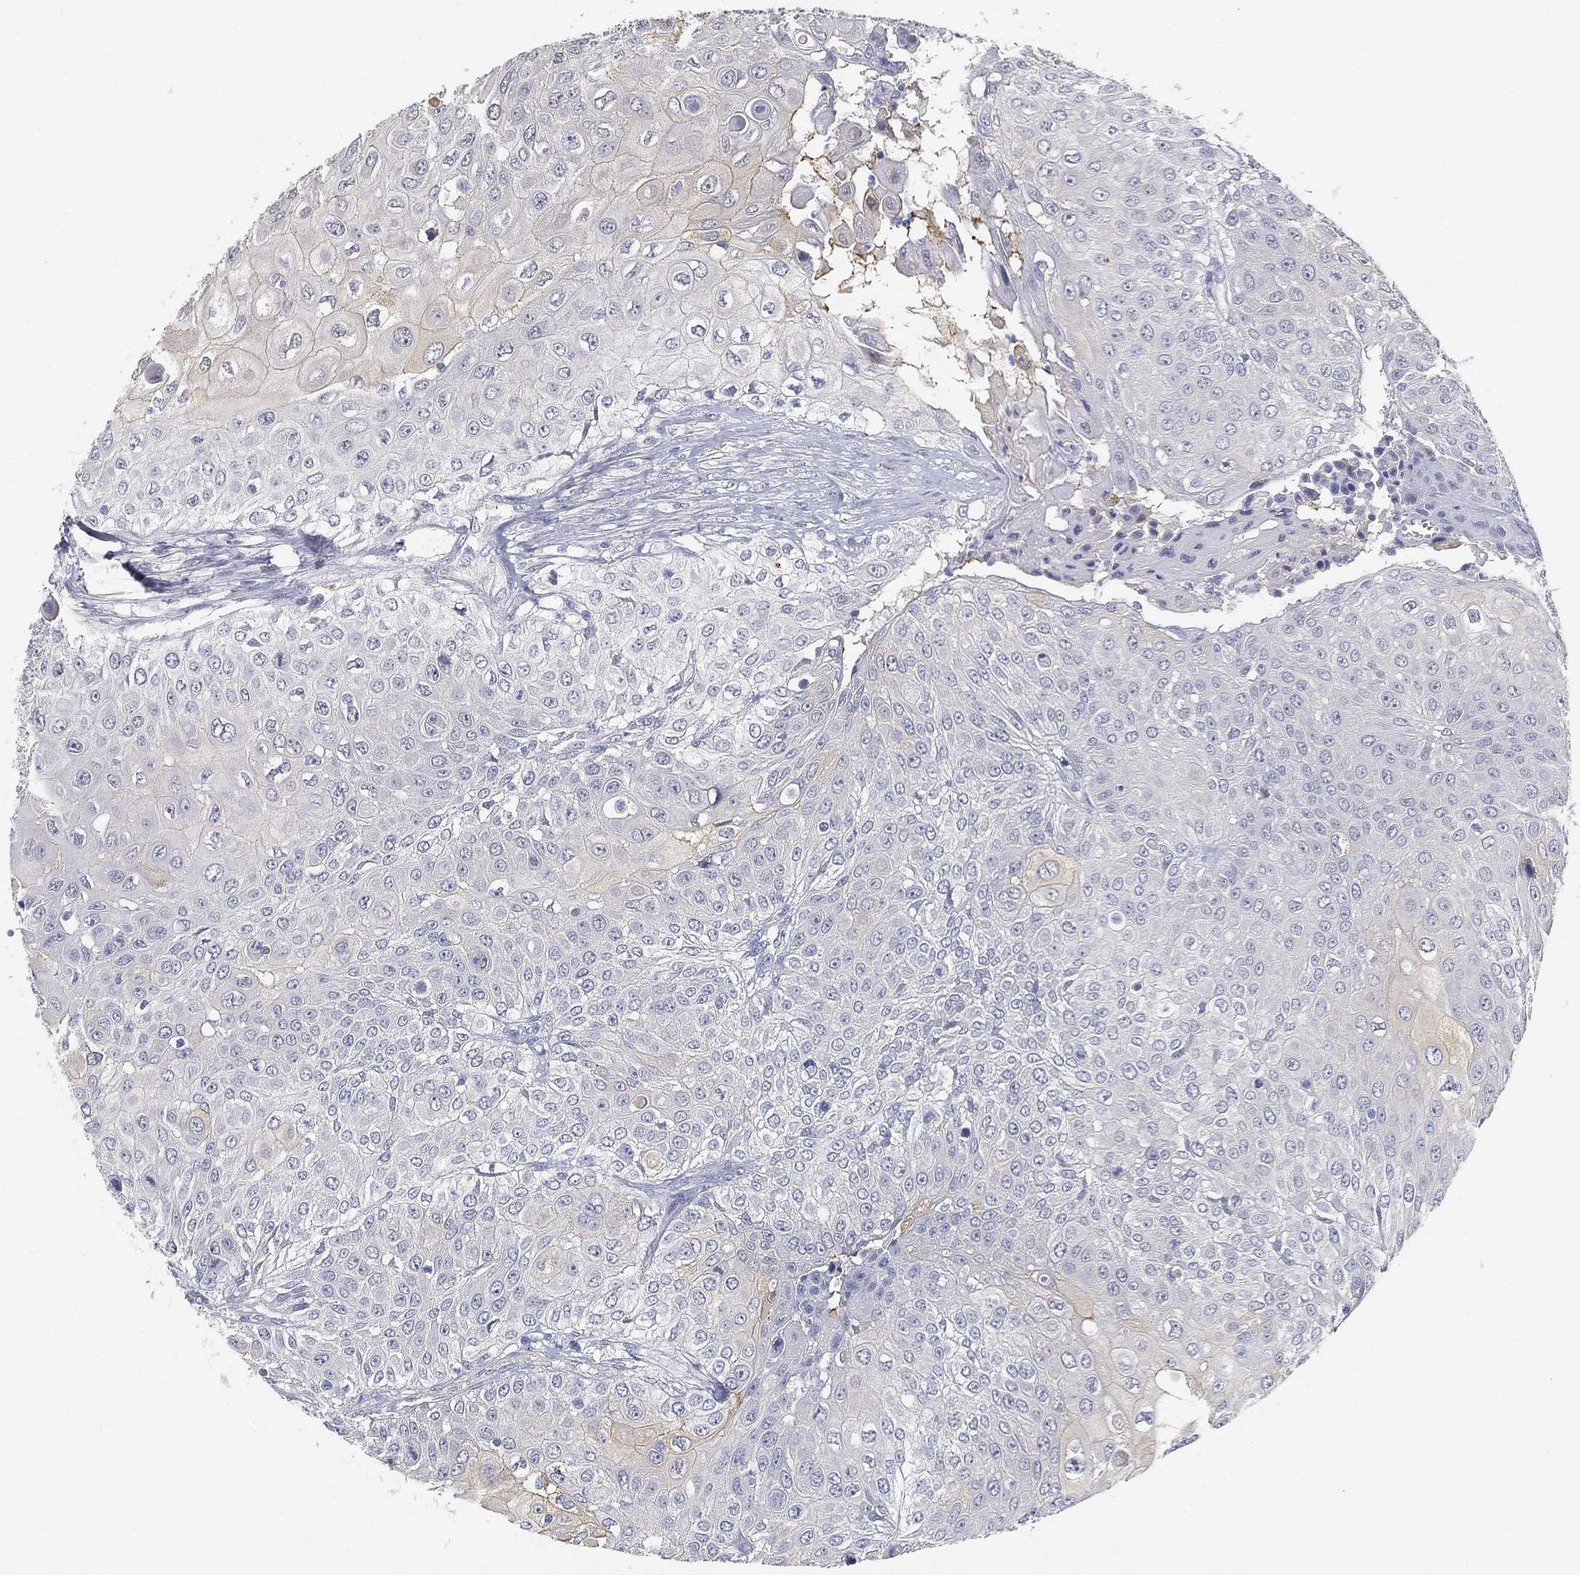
{"staining": {"intensity": "negative", "quantity": "none", "location": "none"}, "tissue": "urothelial cancer", "cell_type": "Tumor cells", "image_type": "cancer", "snomed": [{"axis": "morphology", "description": "Urothelial carcinoma, High grade"}, {"axis": "topography", "description": "Urinary bladder"}], "caption": "There is no significant staining in tumor cells of urothelial cancer.", "gene": "GPR61", "patient": {"sex": "female", "age": 79}}